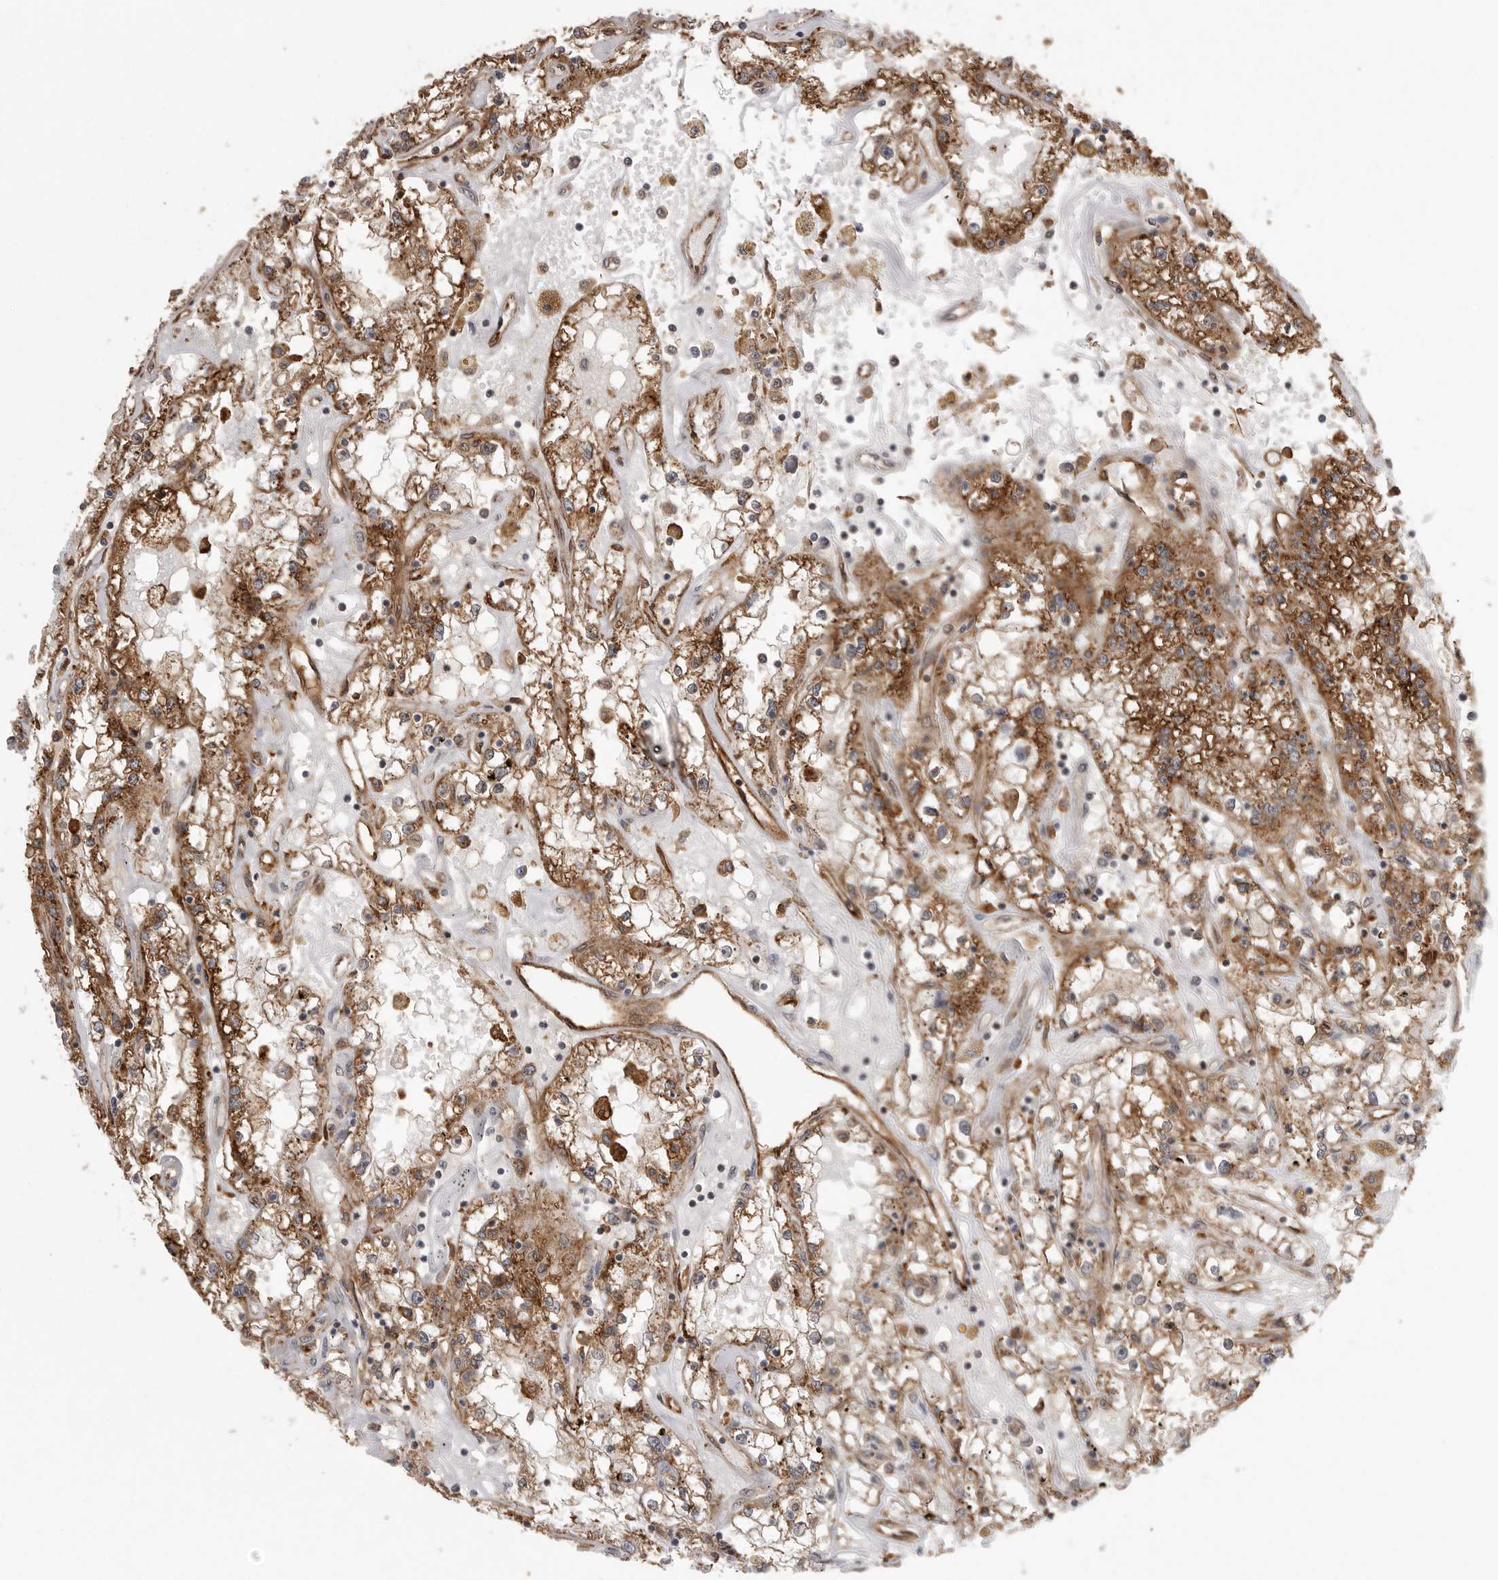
{"staining": {"intensity": "moderate", "quantity": ">75%", "location": "cytoplasmic/membranous"}, "tissue": "renal cancer", "cell_type": "Tumor cells", "image_type": "cancer", "snomed": [{"axis": "morphology", "description": "Adenocarcinoma, NOS"}, {"axis": "topography", "description": "Kidney"}], "caption": "The immunohistochemical stain labels moderate cytoplasmic/membranous staining in tumor cells of renal adenocarcinoma tissue.", "gene": "NECTIN1", "patient": {"sex": "male", "age": 56}}